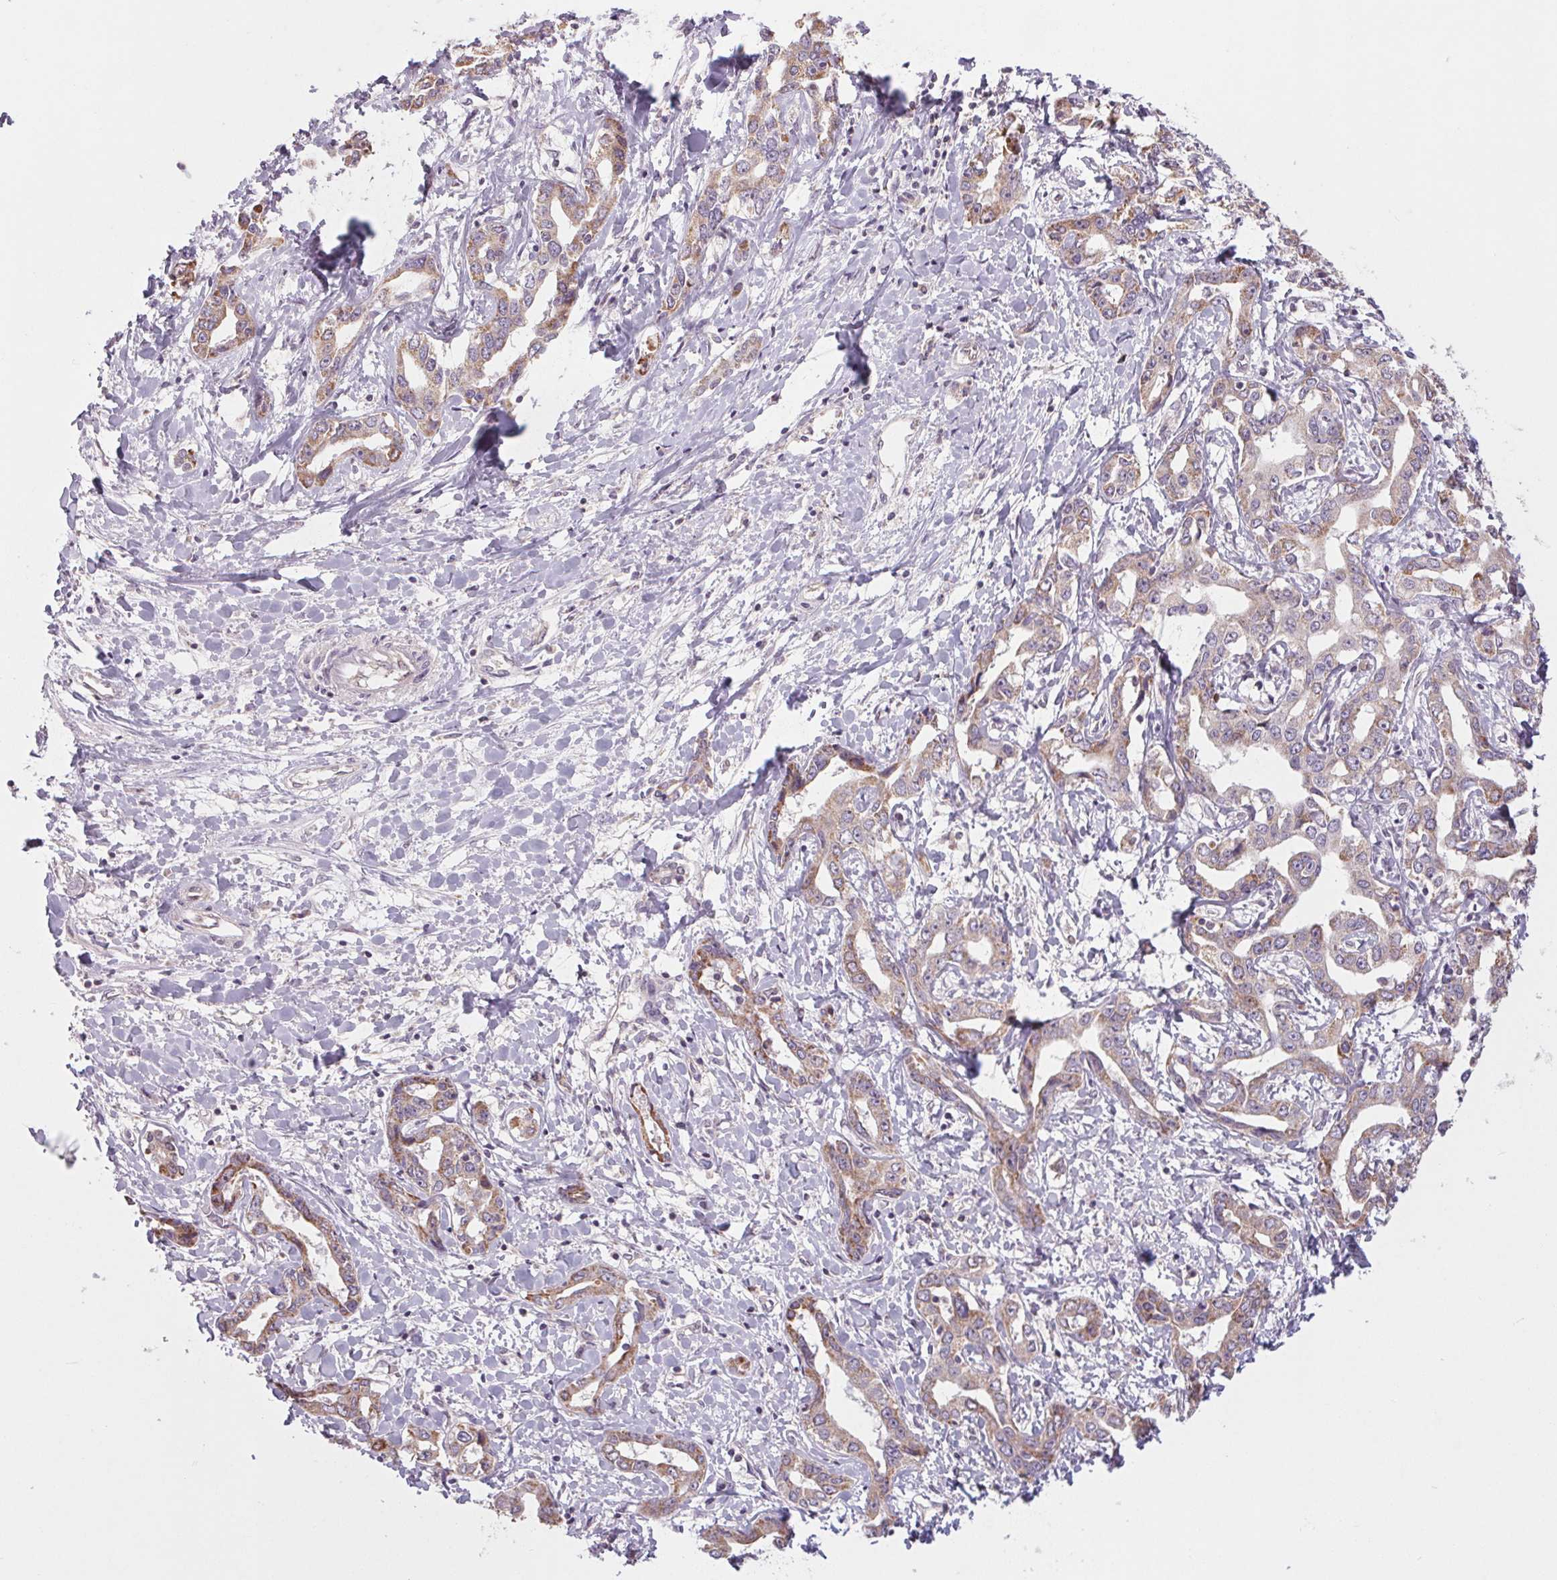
{"staining": {"intensity": "weak", "quantity": ">75%", "location": "cytoplasmic/membranous"}, "tissue": "liver cancer", "cell_type": "Tumor cells", "image_type": "cancer", "snomed": [{"axis": "morphology", "description": "Cholangiocarcinoma"}, {"axis": "topography", "description": "Liver"}], "caption": "Weak cytoplasmic/membranous expression is seen in approximately >75% of tumor cells in liver cancer (cholangiocarcinoma).", "gene": "MAP3K5", "patient": {"sex": "male", "age": 59}}